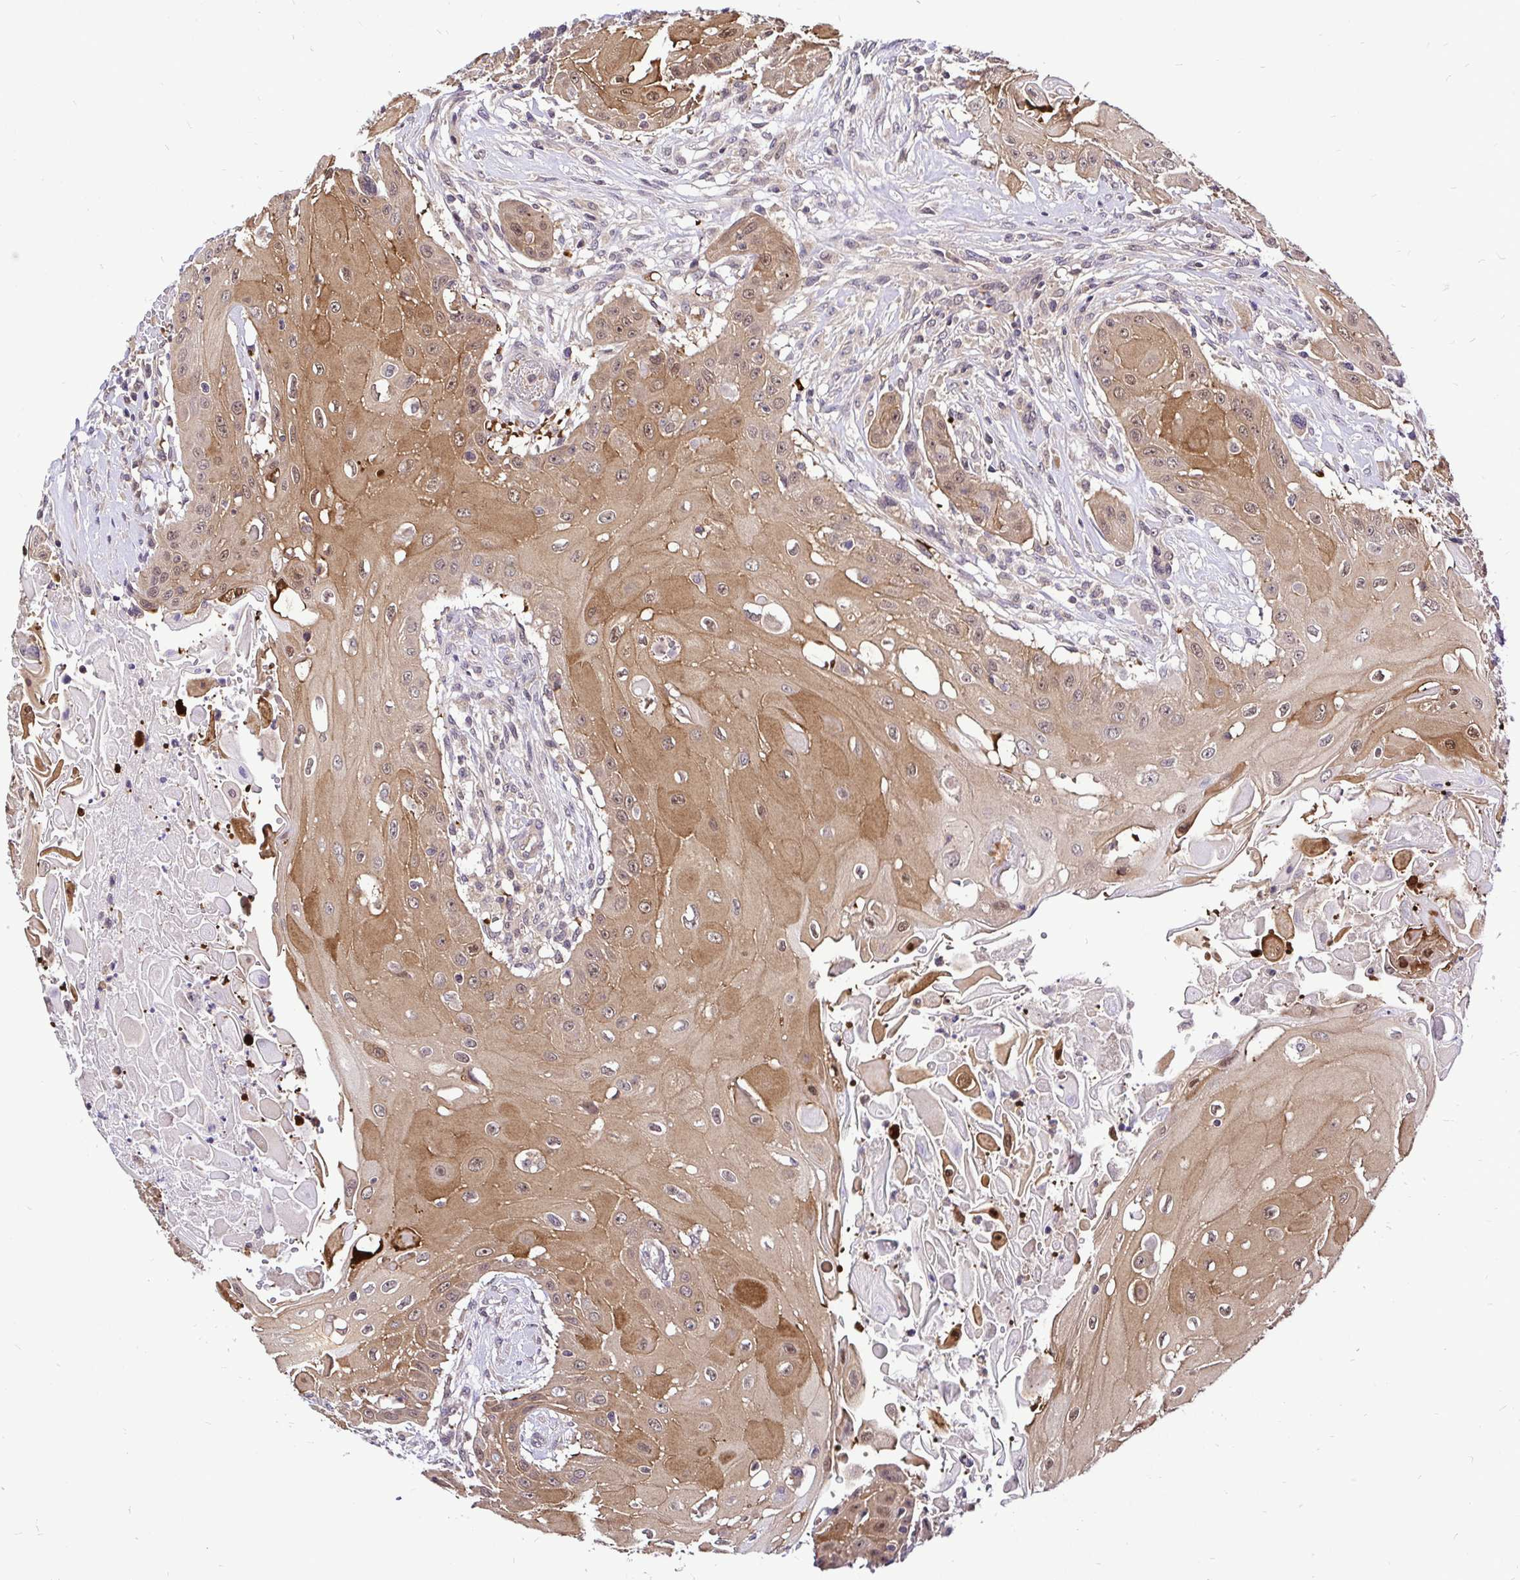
{"staining": {"intensity": "moderate", "quantity": ">75%", "location": "cytoplasmic/membranous,nuclear"}, "tissue": "head and neck cancer", "cell_type": "Tumor cells", "image_type": "cancer", "snomed": [{"axis": "morphology", "description": "Squamous cell carcinoma, NOS"}, {"axis": "topography", "description": "Oral tissue"}, {"axis": "topography", "description": "Head-Neck"}, {"axis": "topography", "description": "Neck, NOS"}], "caption": "Protein expression analysis of squamous cell carcinoma (head and neck) displays moderate cytoplasmic/membranous and nuclear staining in approximately >75% of tumor cells.", "gene": "UBE2M", "patient": {"sex": "female", "age": 55}}